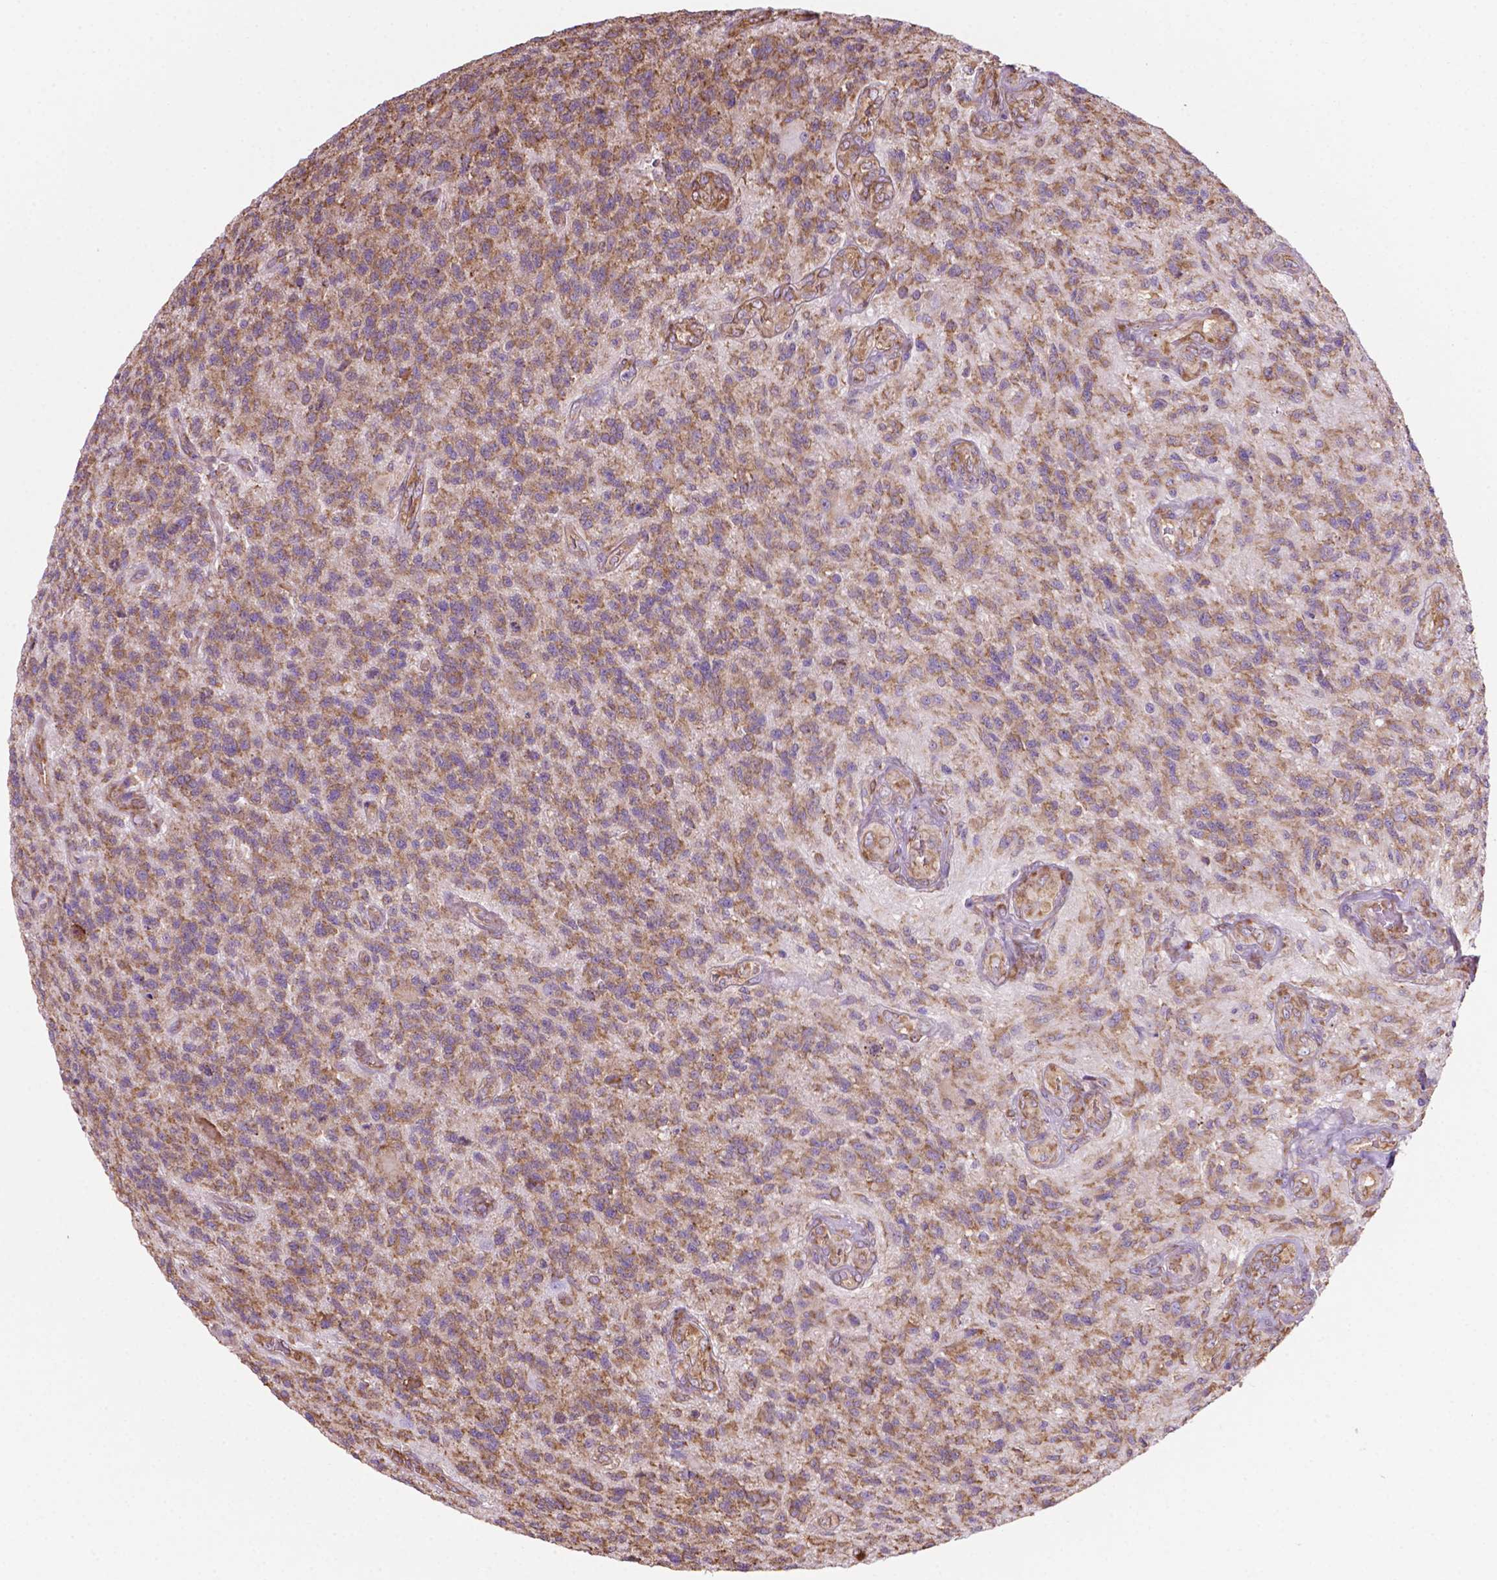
{"staining": {"intensity": "moderate", "quantity": ">75%", "location": "cytoplasmic/membranous"}, "tissue": "glioma", "cell_type": "Tumor cells", "image_type": "cancer", "snomed": [{"axis": "morphology", "description": "Glioma, malignant, High grade"}, {"axis": "topography", "description": "Brain"}], "caption": "A histopathology image of human high-grade glioma (malignant) stained for a protein reveals moderate cytoplasmic/membranous brown staining in tumor cells.", "gene": "RPL29", "patient": {"sex": "male", "age": 56}}